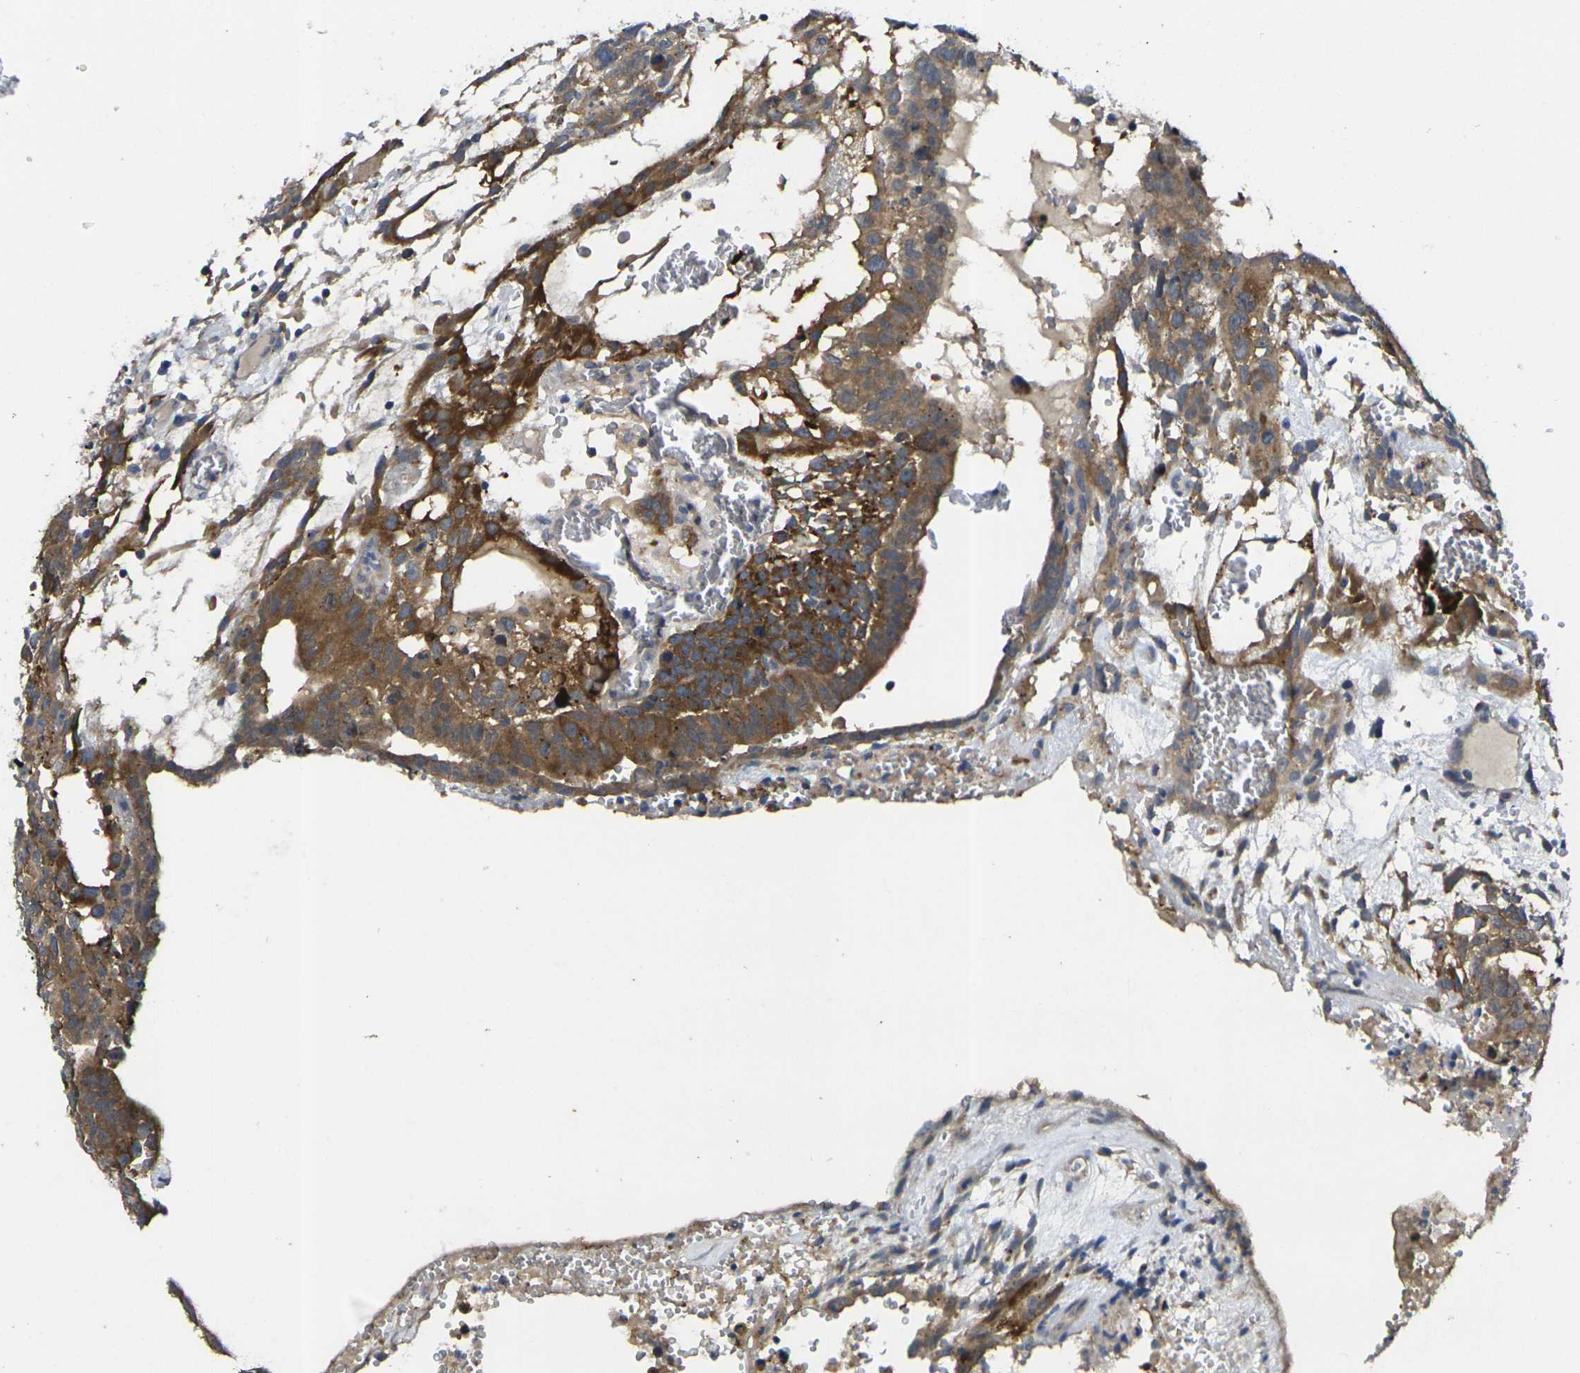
{"staining": {"intensity": "moderate", "quantity": ">75%", "location": "cytoplasmic/membranous"}, "tissue": "testis cancer", "cell_type": "Tumor cells", "image_type": "cancer", "snomed": [{"axis": "morphology", "description": "Seminoma, NOS"}, {"axis": "morphology", "description": "Carcinoma, Embryonal, NOS"}, {"axis": "topography", "description": "Testis"}], "caption": "IHC image of neoplastic tissue: human testis cancer stained using immunohistochemistry reveals medium levels of moderate protein expression localized specifically in the cytoplasmic/membranous of tumor cells, appearing as a cytoplasmic/membranous brown color.", "gene": "GNA12", "patient": {"sex": "male", "age": 52}}